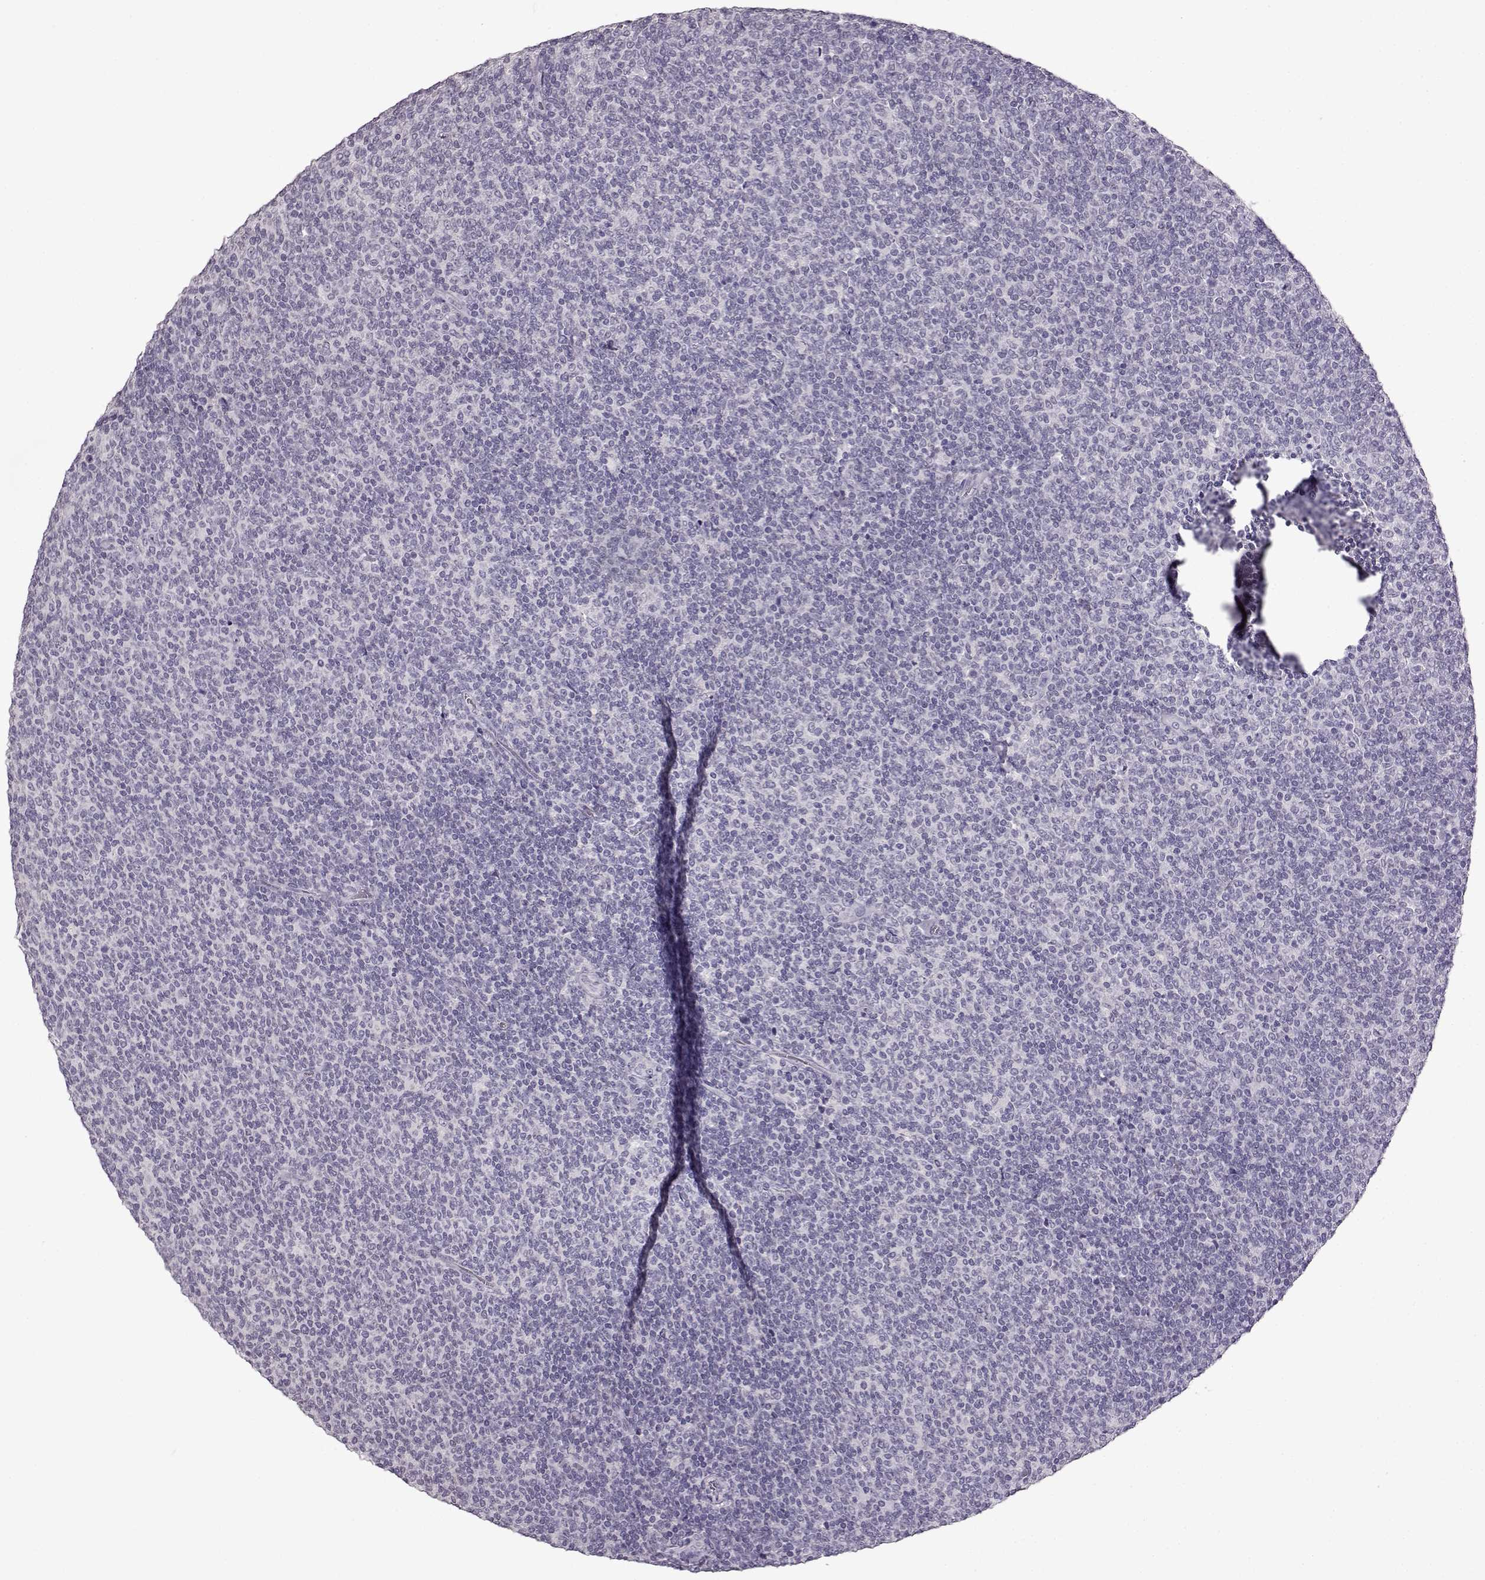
{"staining": {"intensity": "negative", "quantity": "none", "location": "none"}, "tissue": "lymphoma", "cell_type": "Tumor cells", "image_type": "cancer", "snomed": [{"axis": "morphology", "description": "Malignant lymphoma, non-Hodgkin's type, Low grade"}, {"axis": "topography", "description": "Lymph node"}], "caption": "Protein analysis of lymphoma reveals no significant expression in tumor cells.", "gene": "FSHB", "patient": {"sex": "male", "age": 52}}